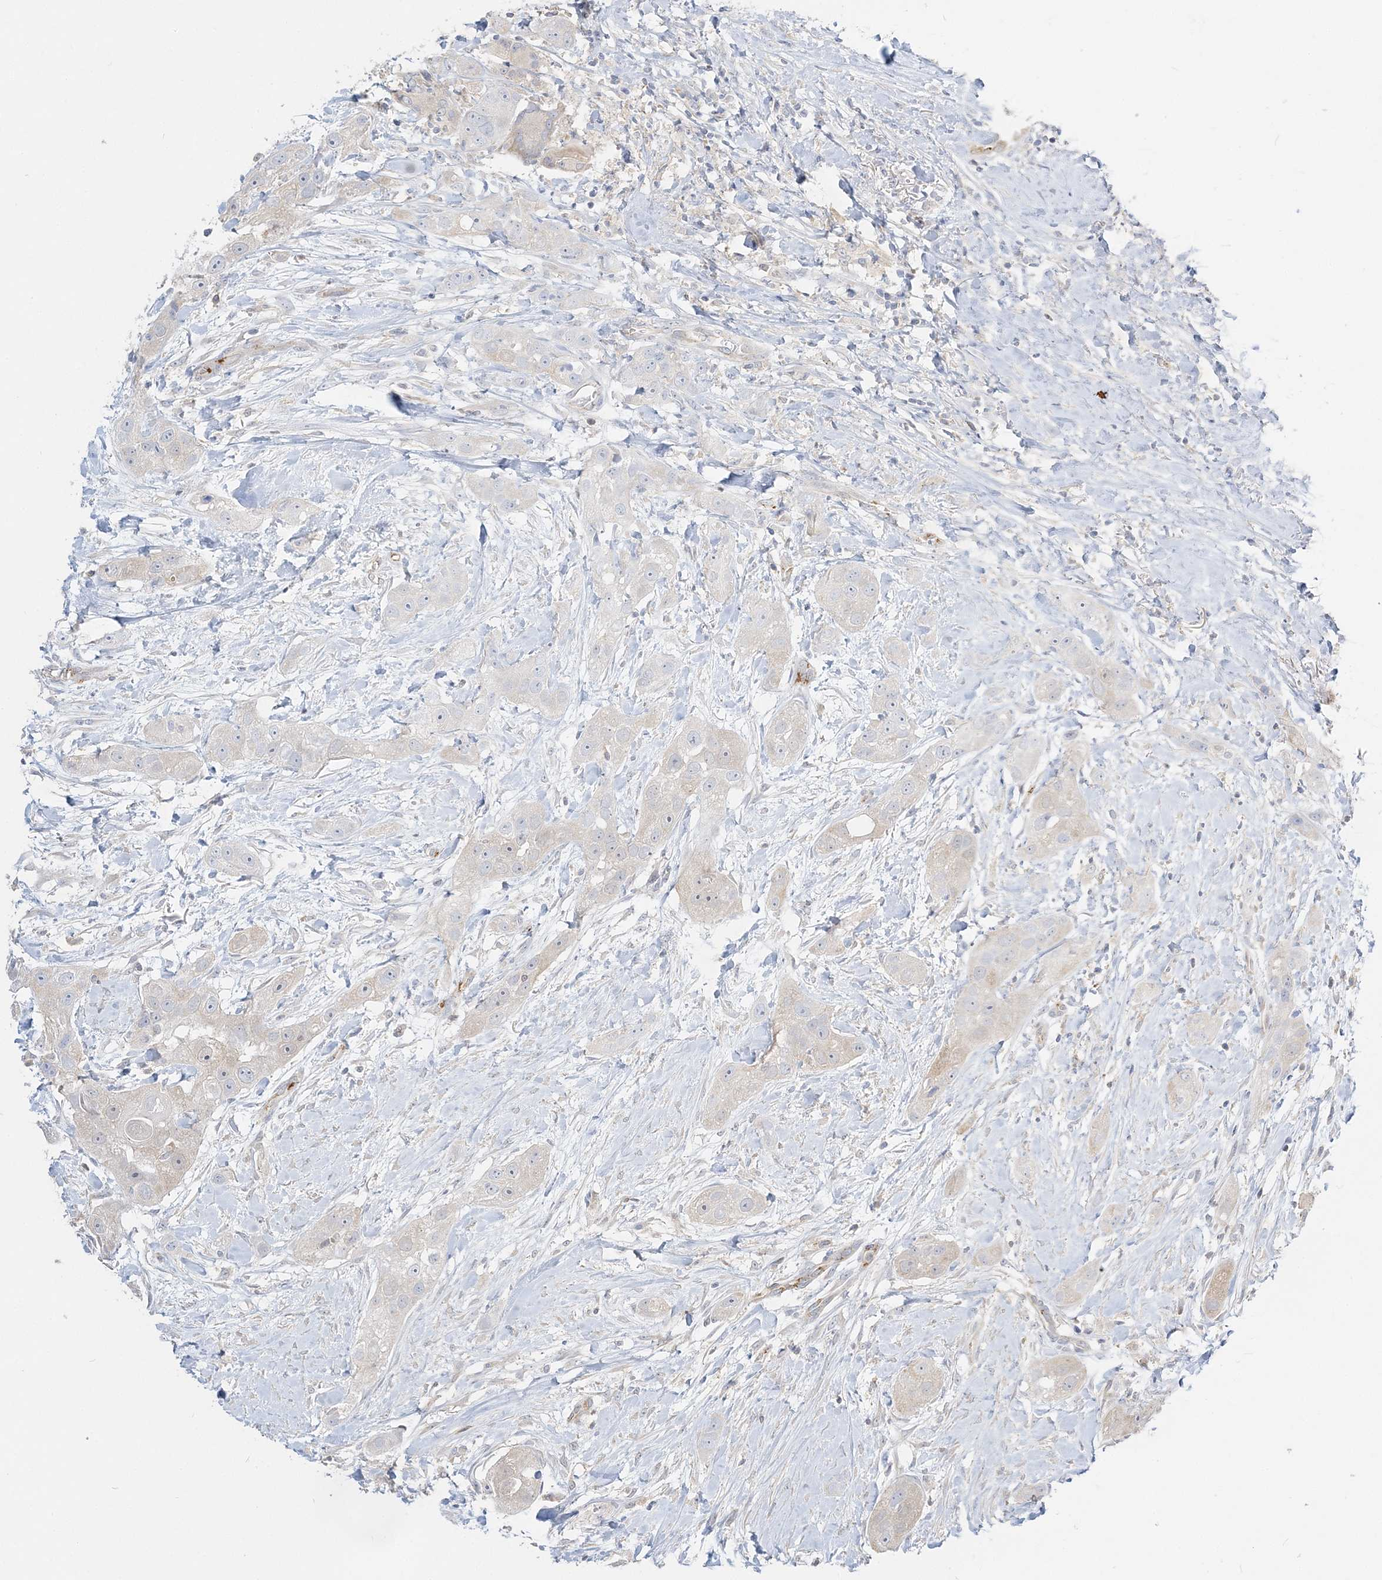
{"staining": {"intensity": "negative", "quantity": "none", "location": "none"}, "tissue": "head and neck cancer", "cell_type": "Tumor cells", "image_type": "cancer", "snomed": [{"axis": "morphology", "description": "Normal tissue, NOS"}, {"axis": "morphology", "description": "Squamous cell carcinoma, NOS"}, {"axis": "topography", "description": "Skeletal muscle"}, {"axis": "topography", "description": "Head-Neck"}], "caption": "This is an immunohistochemistry micrograph of human head and neck cancer (squamous cell carcinoma). There is no staining in tumor cells.", "gene": "INPP1", "patient": {"sex": "male", "age": 51}}